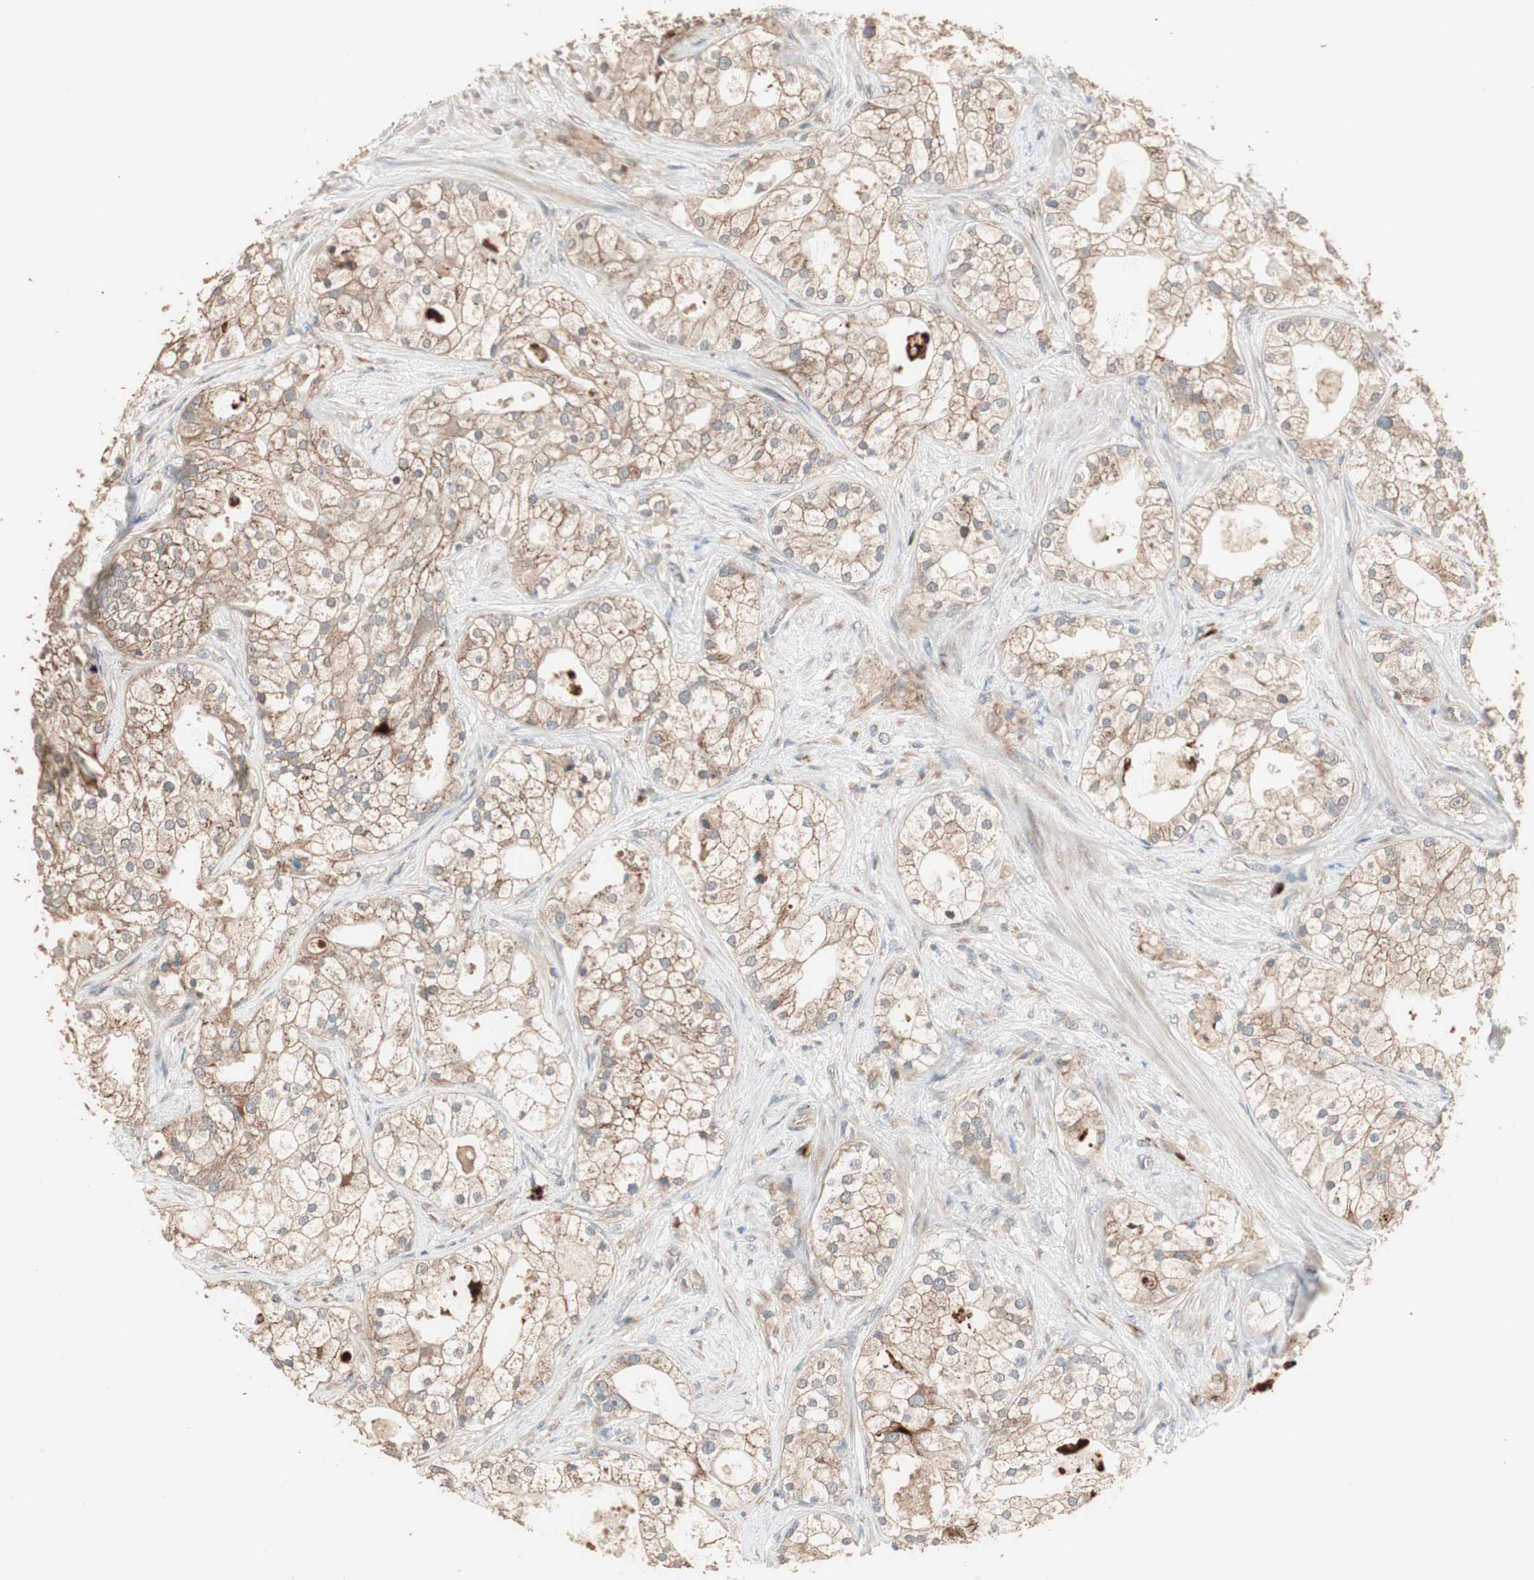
{"staining": {"intensity": "moderate", "quantity": ">75%", "location": "cytoplasmic/membranous"}, "tissue": "prostate cancer", "cell_type": "Tumor cells", "image_type": "cancer", "snomed": [{"axis": "morphology", "description": "Adenocarcinoma, Low grade"}, {"axis": "topography", "description": "Prostate"}], "caption": "This is a histology image of IHC staining of prostate cancer, which shows moderate expression in the cytoplasmic/membranous of tumor cells.", "gene": "RARRES1", "patient": {"sex": "male", "age": 58}}